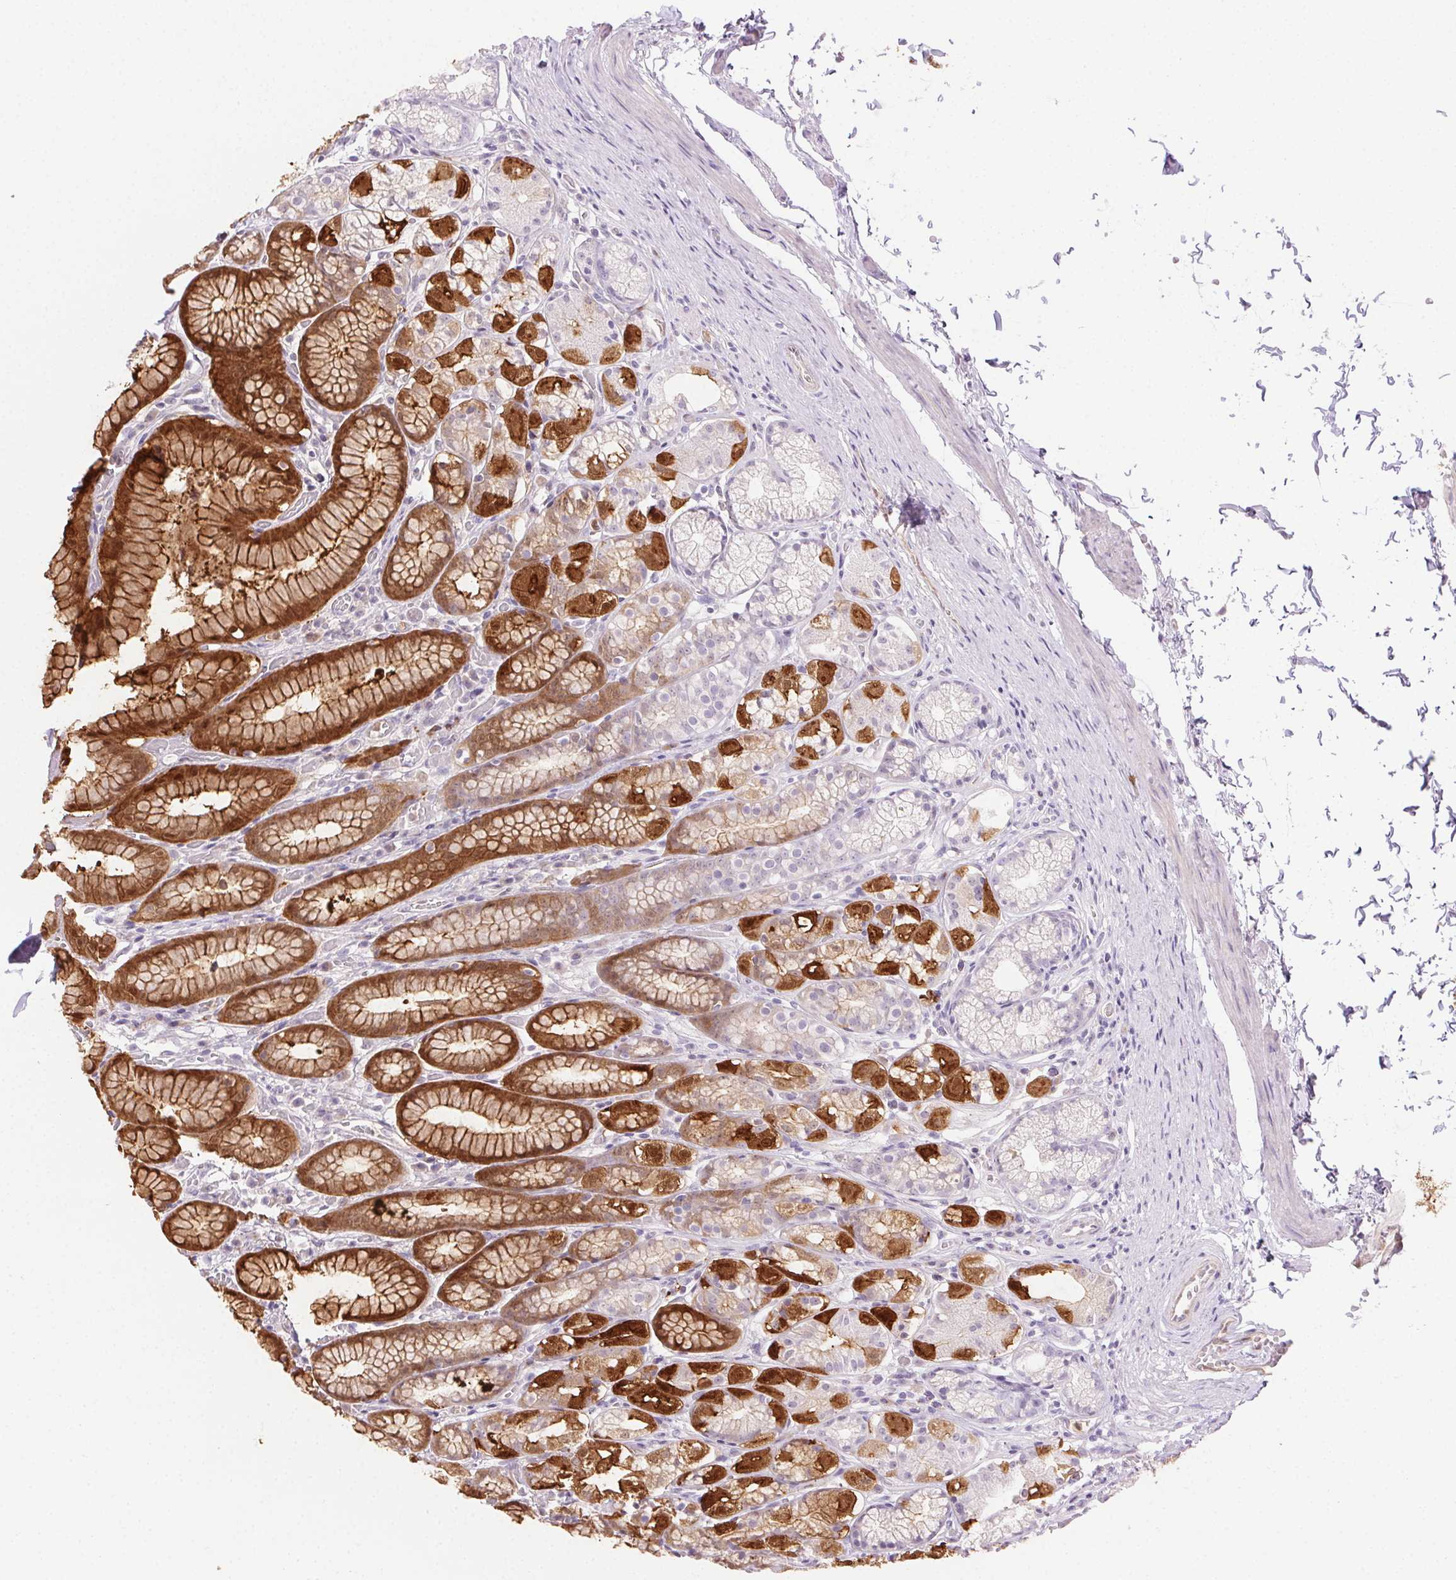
{"staining": {"intensity": "strong", "quantity": "25%-75%", "location": "cytoplasmic/membranous,nuclear"}, "tissue": "stomach", "cell_type": "Glandular cells", "image_type": "normal", "snomed": [{"axis": "morphology", "description": "Normal tissue, NOS"}, {"axis": "topography", "description": "Stomach"}], "caption": "A brown stain shows strong cytoplasmic/membranous,nuclear expression of a protein in glandular cells of benign stomach. The staining was performed using DAB to visualize the protein expression in brown, while the nuclei were stained in blue with hematoxylin (Magnification: 20x).", "gene": "TMEM45A", "patient": {"sex": "male", "age": 70}}